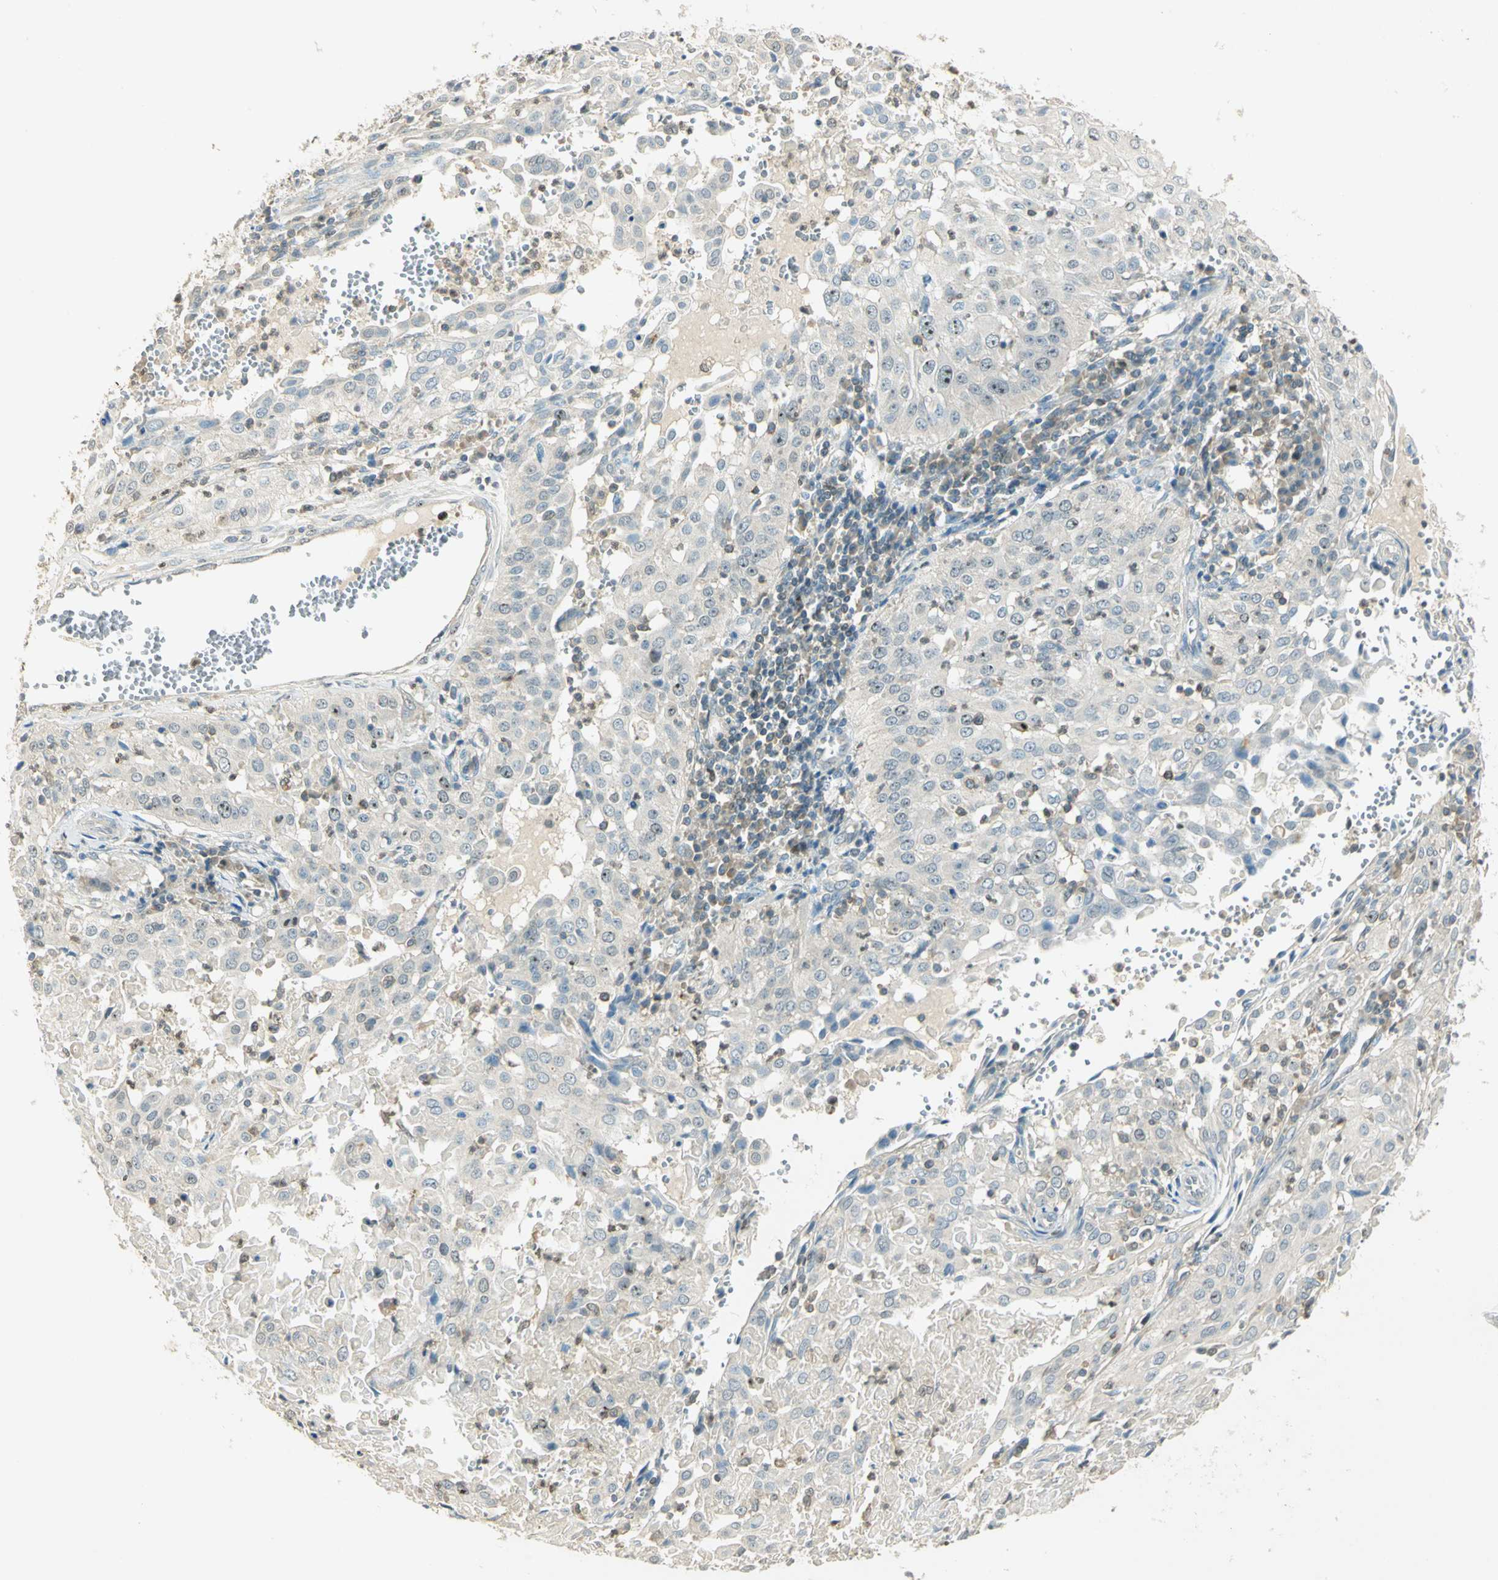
{"staining": {"intensity": "moderate", "quantity": "<25%", "location": "nuclear"}, "tissue": "cervical cancer", "cell_type": "Tumor cells", "image_type": "cancer", "snomed": [{"axis": "morphology", "description": "Squamous cell carcinoma, NOS"}, {"axis": "topography", "description": "Cervix"}], "caption": "An immunohistochemistry (IHC) photomicrograph of neoplastic tissue is shown. Protein staining in brown shows moderate nuclear positivity in cervical cancer within tumor cells.", "gene": "BIRC2", "patient": {"sex": "female", "age": 39}}